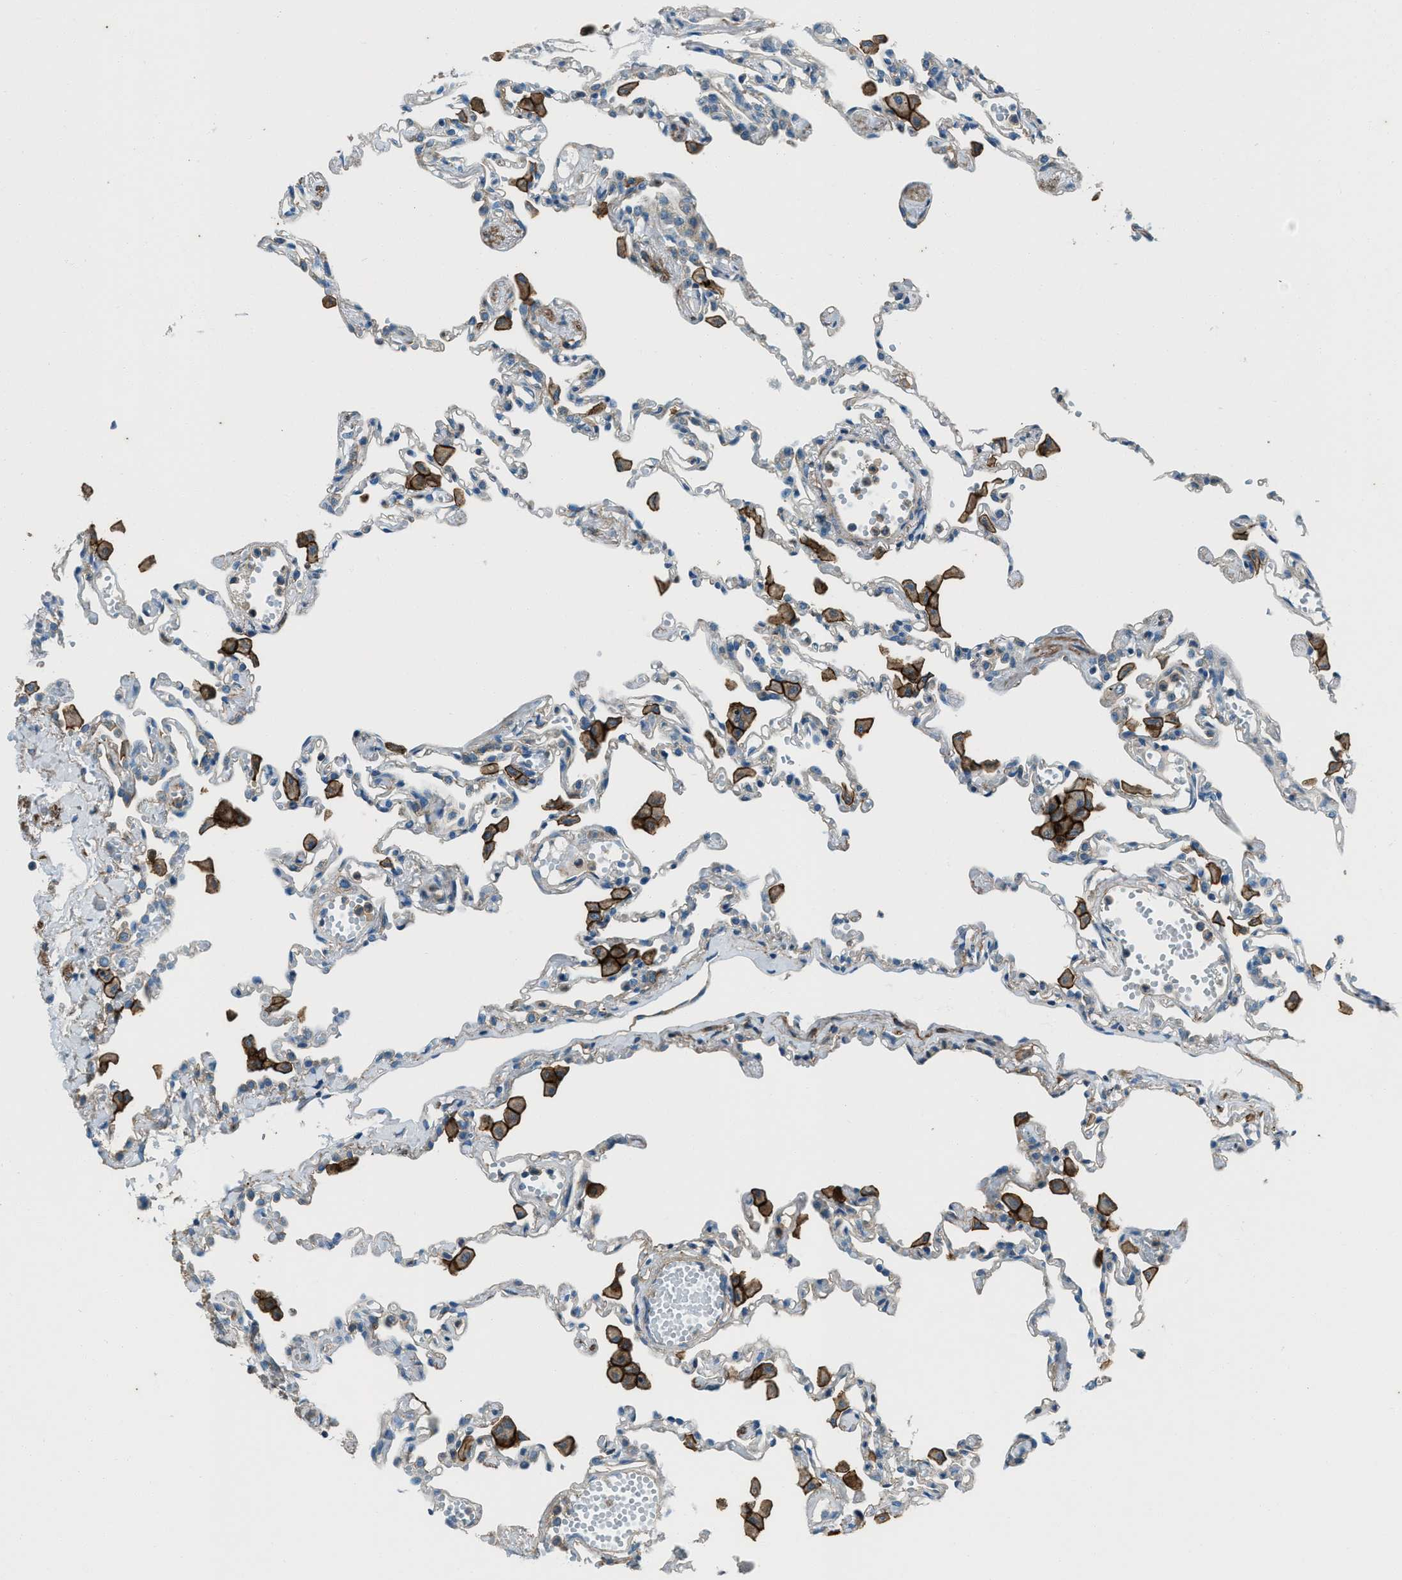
{"staining": {"intensity": "negative", "quantity": "none", "location": "none"}, "tissue": "lung", "cell_type": "Alveolar cells", "image_type": "normal", "snomed": [{"axis": "morphology", "description": "Normal tissue, NOS"}, {"axis": "topography", "description": "Bronchus"}, {"axis": "topography", "description": "Lung"}], "caption": "High power microscopy micrograph of an immunohistochemistry micrograph of benign lung, revealing no significant positivity in alveolar cells.", "gene": "SVIL", "patient": {"sex": "female", "age": 49}}